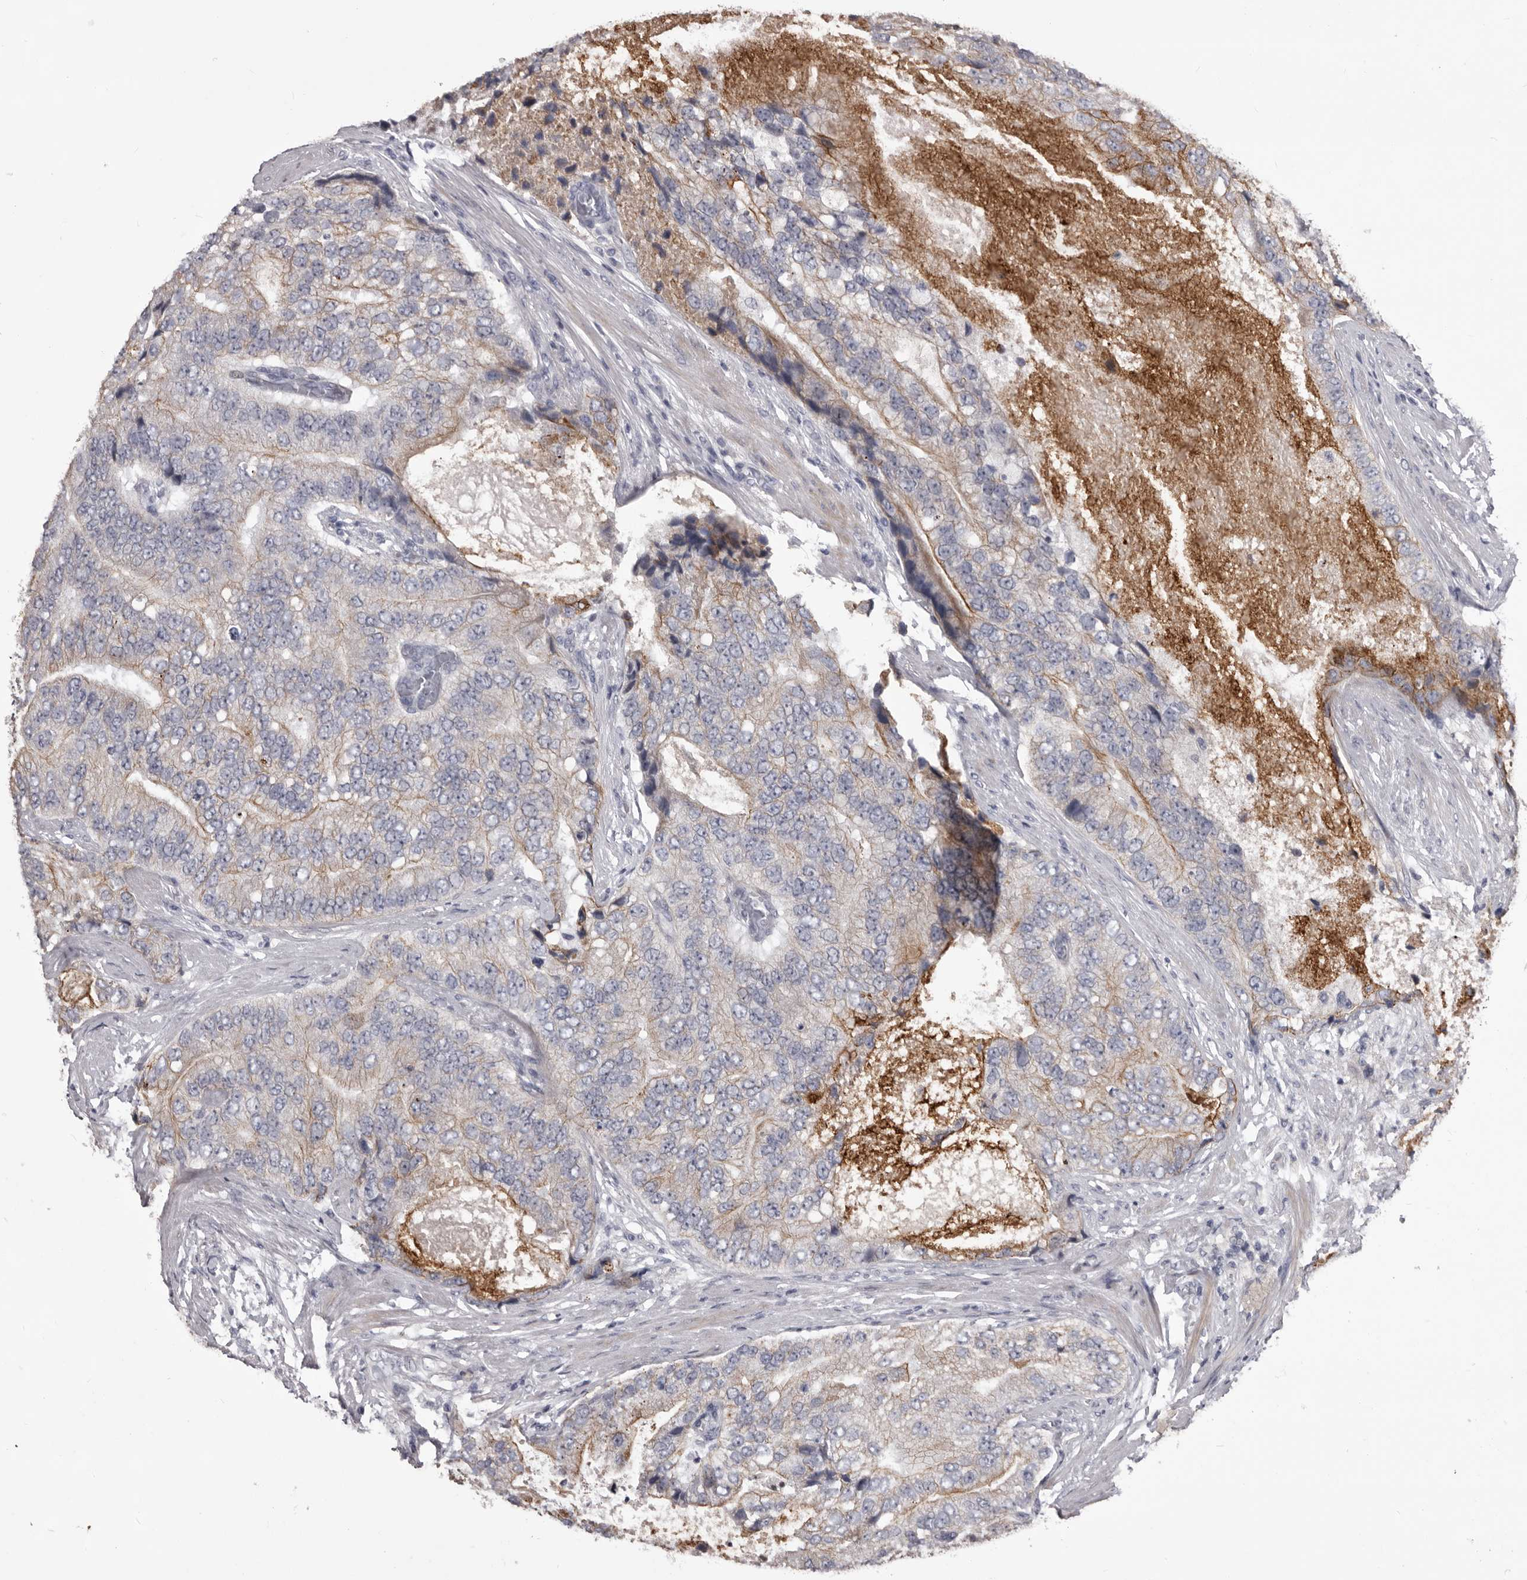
{"staining": {"intensity": "weak", "quantity": "<25%", "location": "cytoplasmic/membranous"}, "tissue": "prostate cancer", "cell_type": "Tumor cells", "image_type": "cancer", "snomed": [{"axis": "morphology", "description": "Adenocarcinoma, High grade"}, {"axis": "topography", "description": "Prostate"}], "caption": "An IHC micrograph of high-grade adenocarcinoma (prostate) is shown. There is no staining in tumor cells of high-grade adenocarcinoma (prostate).", "gene": "LPAR6", "patient": {"sex": "male", "age": 70}}